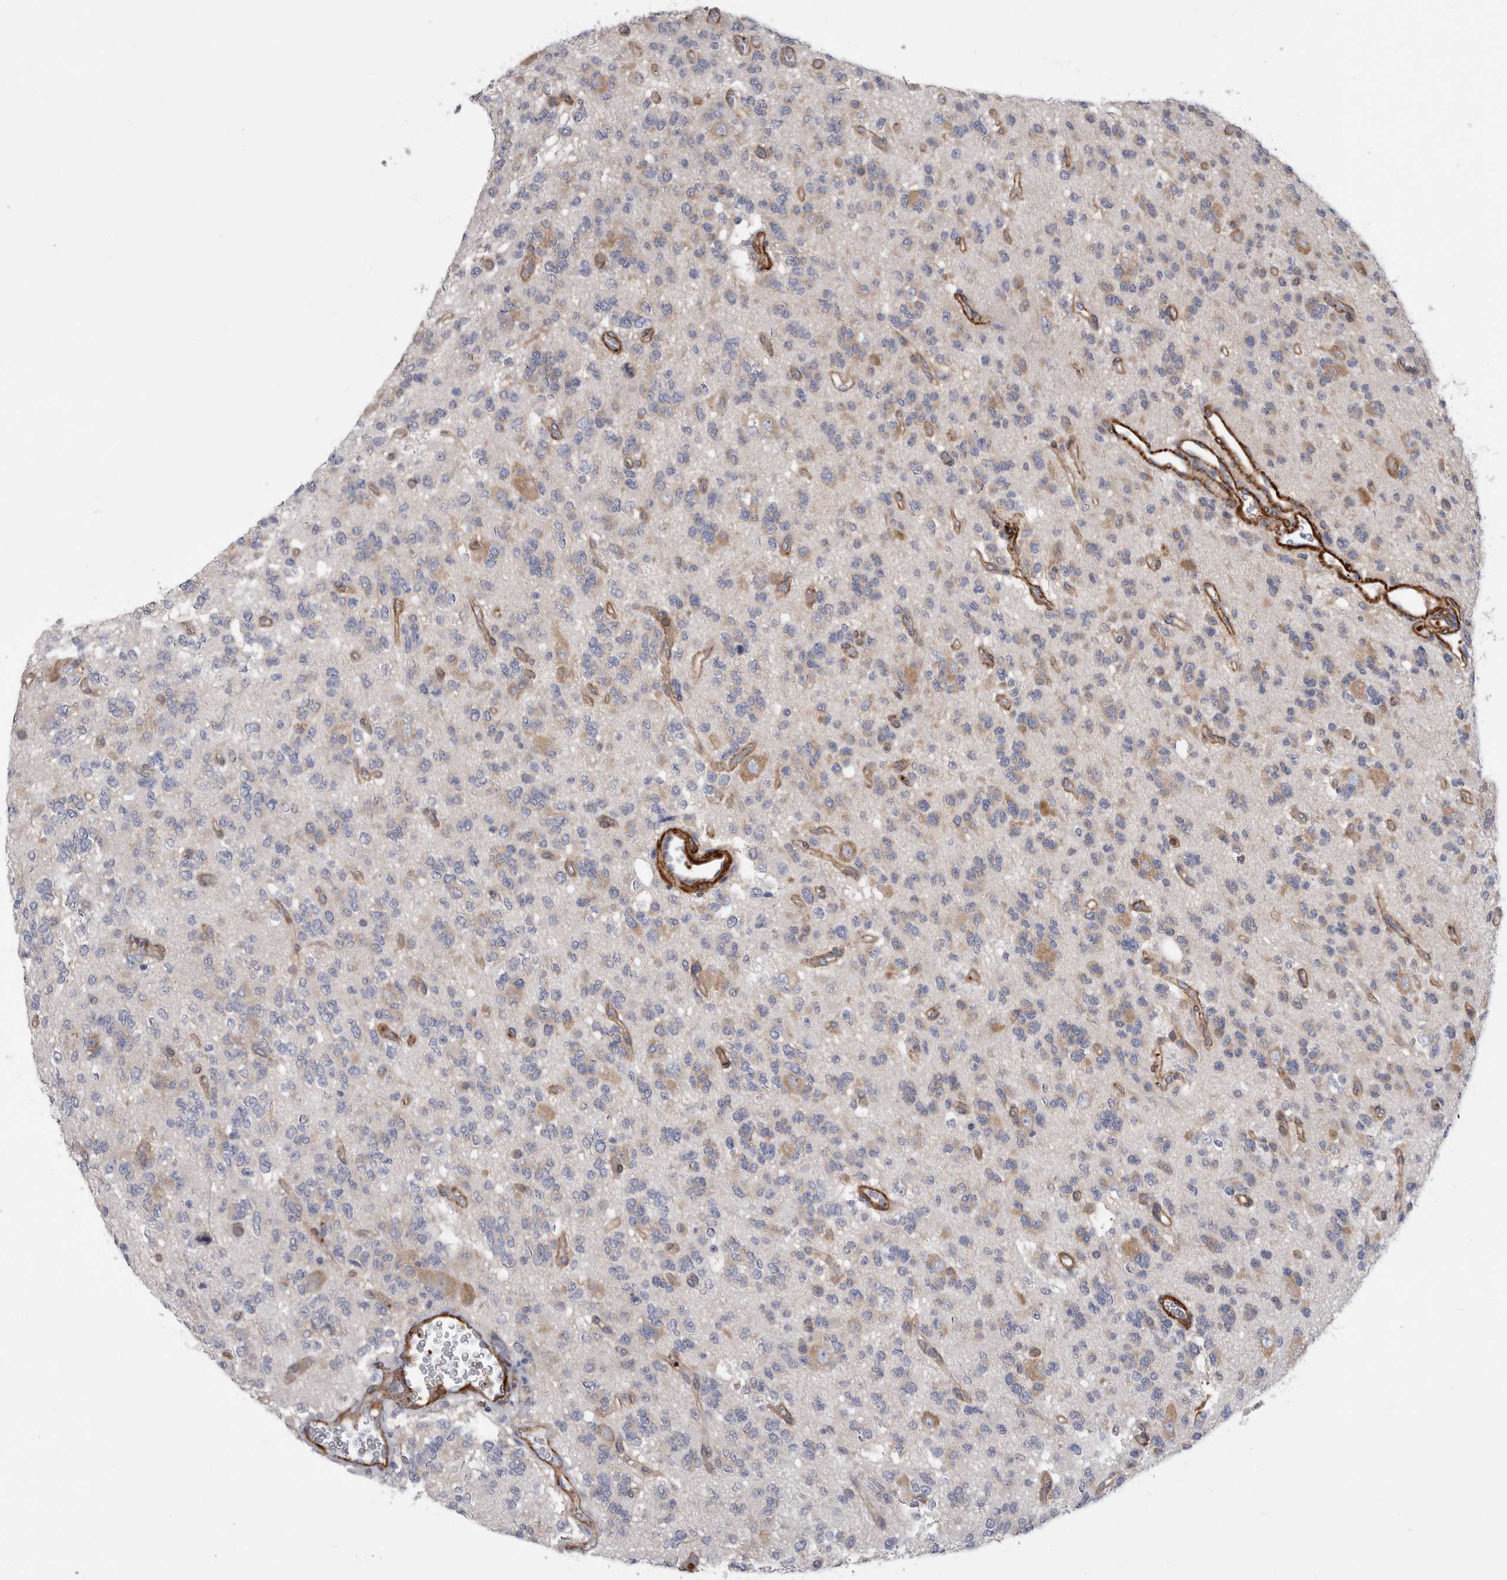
{"staining": {"intensity": "weak", "quantity": "<25%", "location": "cytoplasmic/membranous"}, "tissue": "glioma", "cell_type": "Tumor cells", "image_type": "cancer", "snomed": [{"axis": "morphology", "description": "Glioma, malignant, Low grade"}, {"axis": "topography", "description": "Brain"}], "caption": "DAB immunohistochemical staining of glioma reveals no significant expression in tumor cells.", "gene": "EPRS1", "patient": {"sex": "male", "age": 38}}